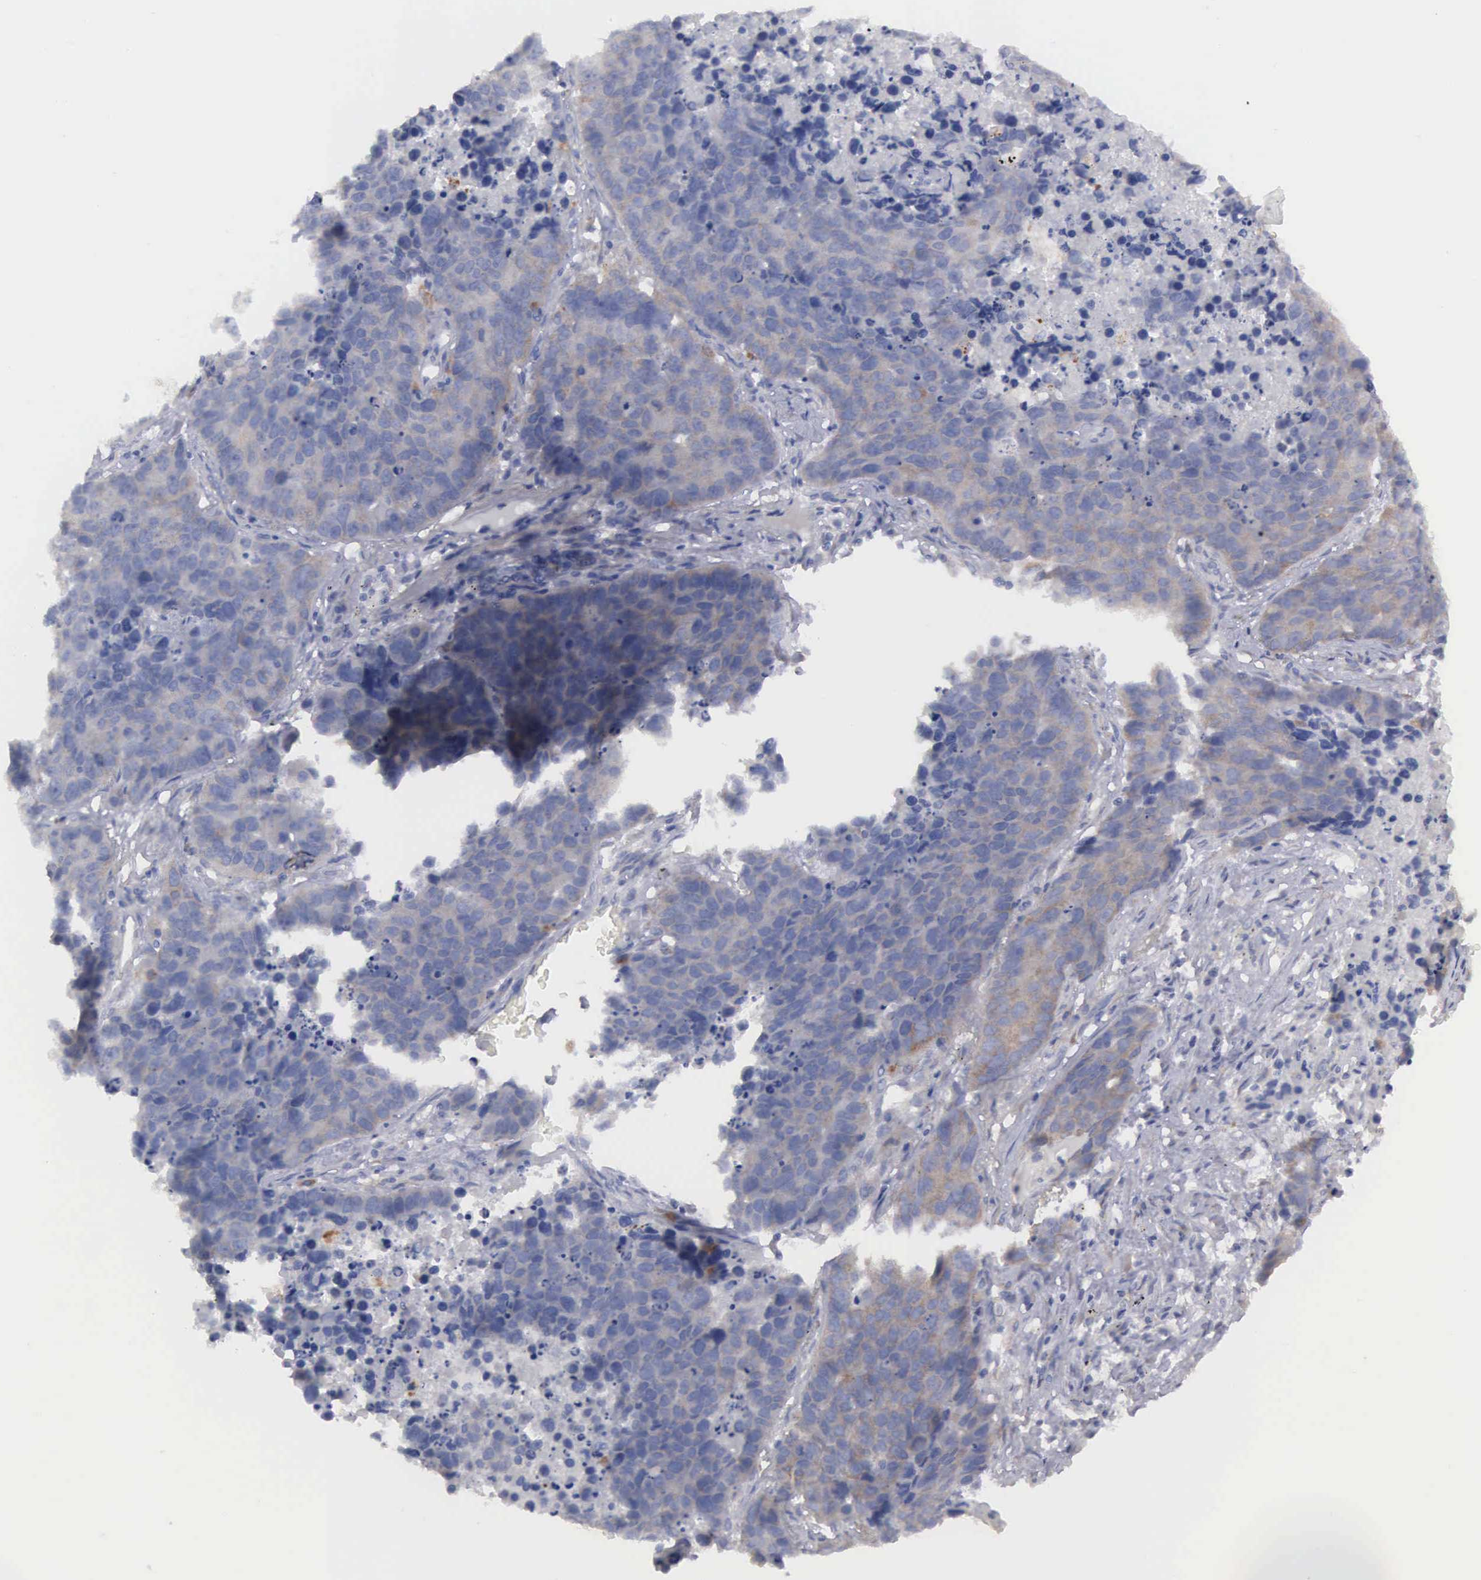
{"staining": {"intensity": "weak", "quantity": ">75%", "location": "cytoplasmic/membranous"}, "tissue": "lung cancer", "cell_type": "Tumor cells", "image_type": "cancer", "snomed": [{"axis": "morphology", "description": "Carcinoid, malignant, NOS"}, {"axis": "topography", "description": "Lung"}], "caption": "A photomicrograph of carcinoid (malignant) (lung) stained for a protein demonstrates weak cytoplasmic/membranous brown staining in tumor cells.", "gene": "CEP170B", "patient": {"sex": "male", "age": 60}}